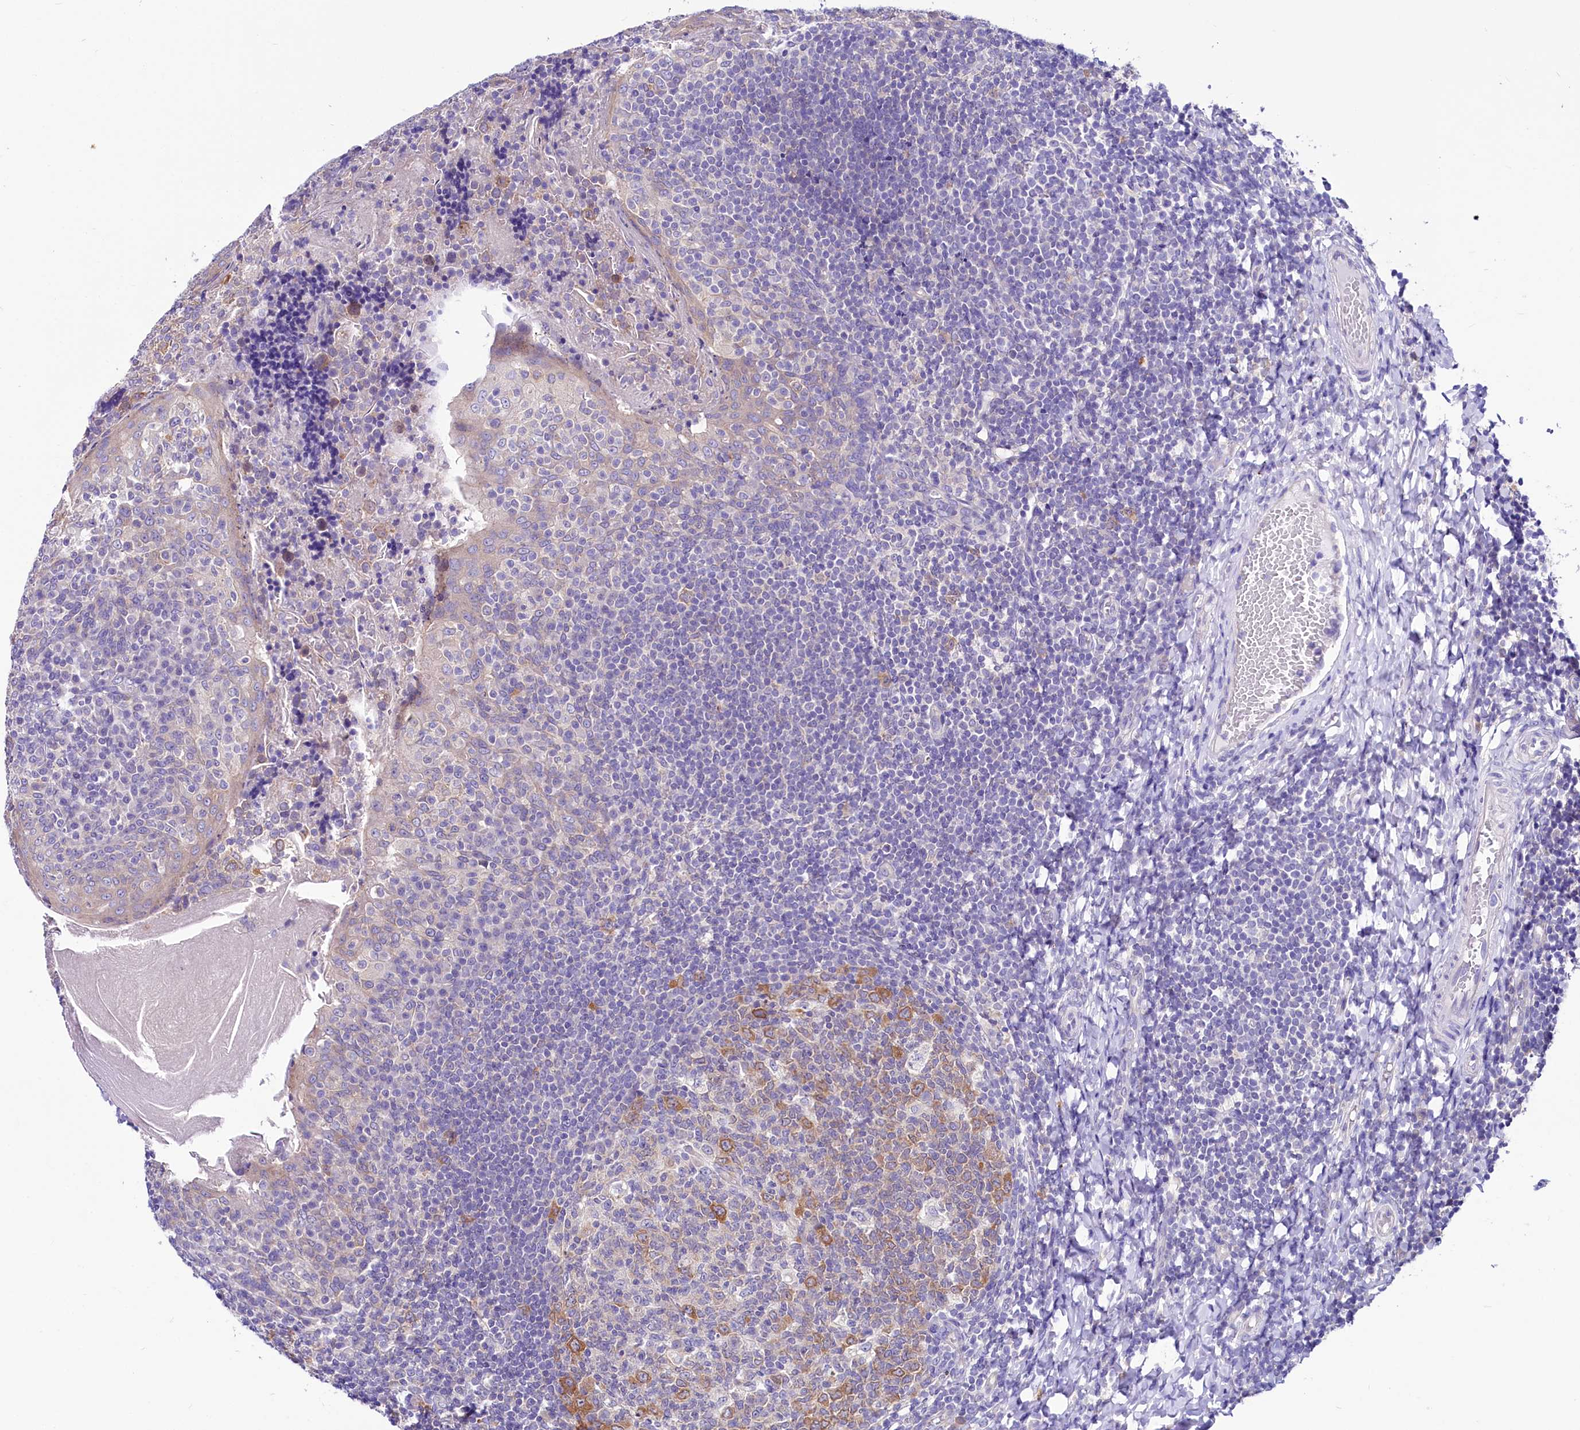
{"staining": {"intensity": "moderate", "quantity": "25%-75%", "location": "cytoplasmic/membranous"}, "tissue": "tonsil", "cell_type": "Germinal center cells", "image_type": "normal", "snomed": [{"axis": "morphology", "description": "Normal tissue, NOS"}, {"axis": "topography", "description": "Tonsil"}], "caption": "IHC image of unremarkable tonsil stained for a protein (brown), which demonstrates medium levels of moderate cytoplasmic/membranous positivity in approximately 25%-75% of germinal center cells.", "gene": "ABHD5", "patient": {"sex": "female", "age": 19}}